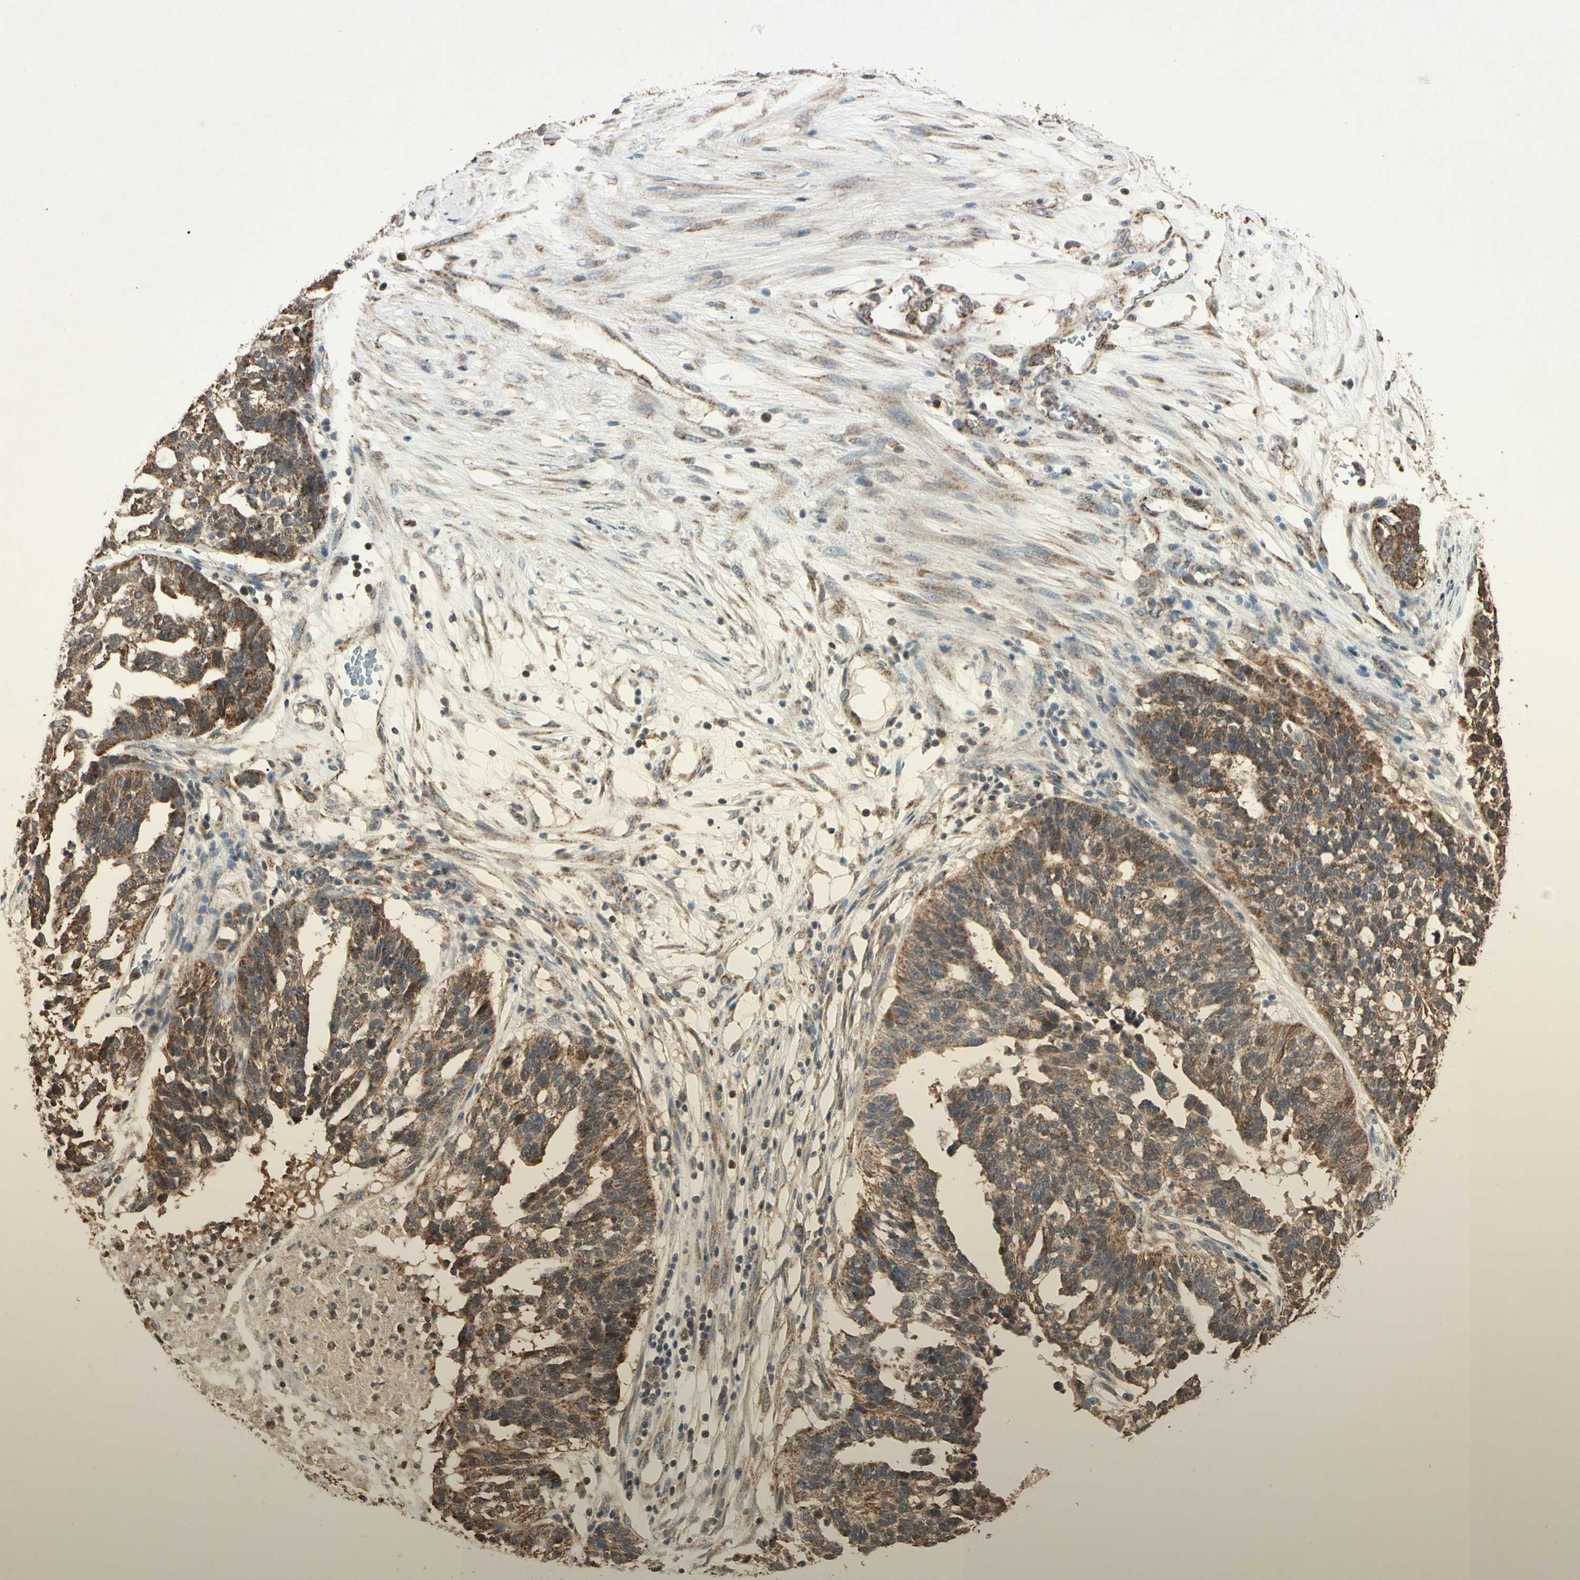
{"staining": {"intensity": "moderate", "quantity": ">75%", "location": "cytoplasmic/membranous"}, "tissue": "ovarian cancer", "cell_type": "Tumor cells", "image_type": "cancer", "snomed": [{"axis": "morphology", "description": "Cystadenocarcinoma, serous, NOS"}, {"axis": "topography", "description": "Ovary"}], "caption": "Immunohistochemical staining of human ovarian cancer (serous cystadenocarcinoma) reveals medium levels of moderate cytoplasmic/membranous protein expression in about >75% of tumor cells.", "gene": "PRDX5", "patient": {"sex": "female", "age": 59}}